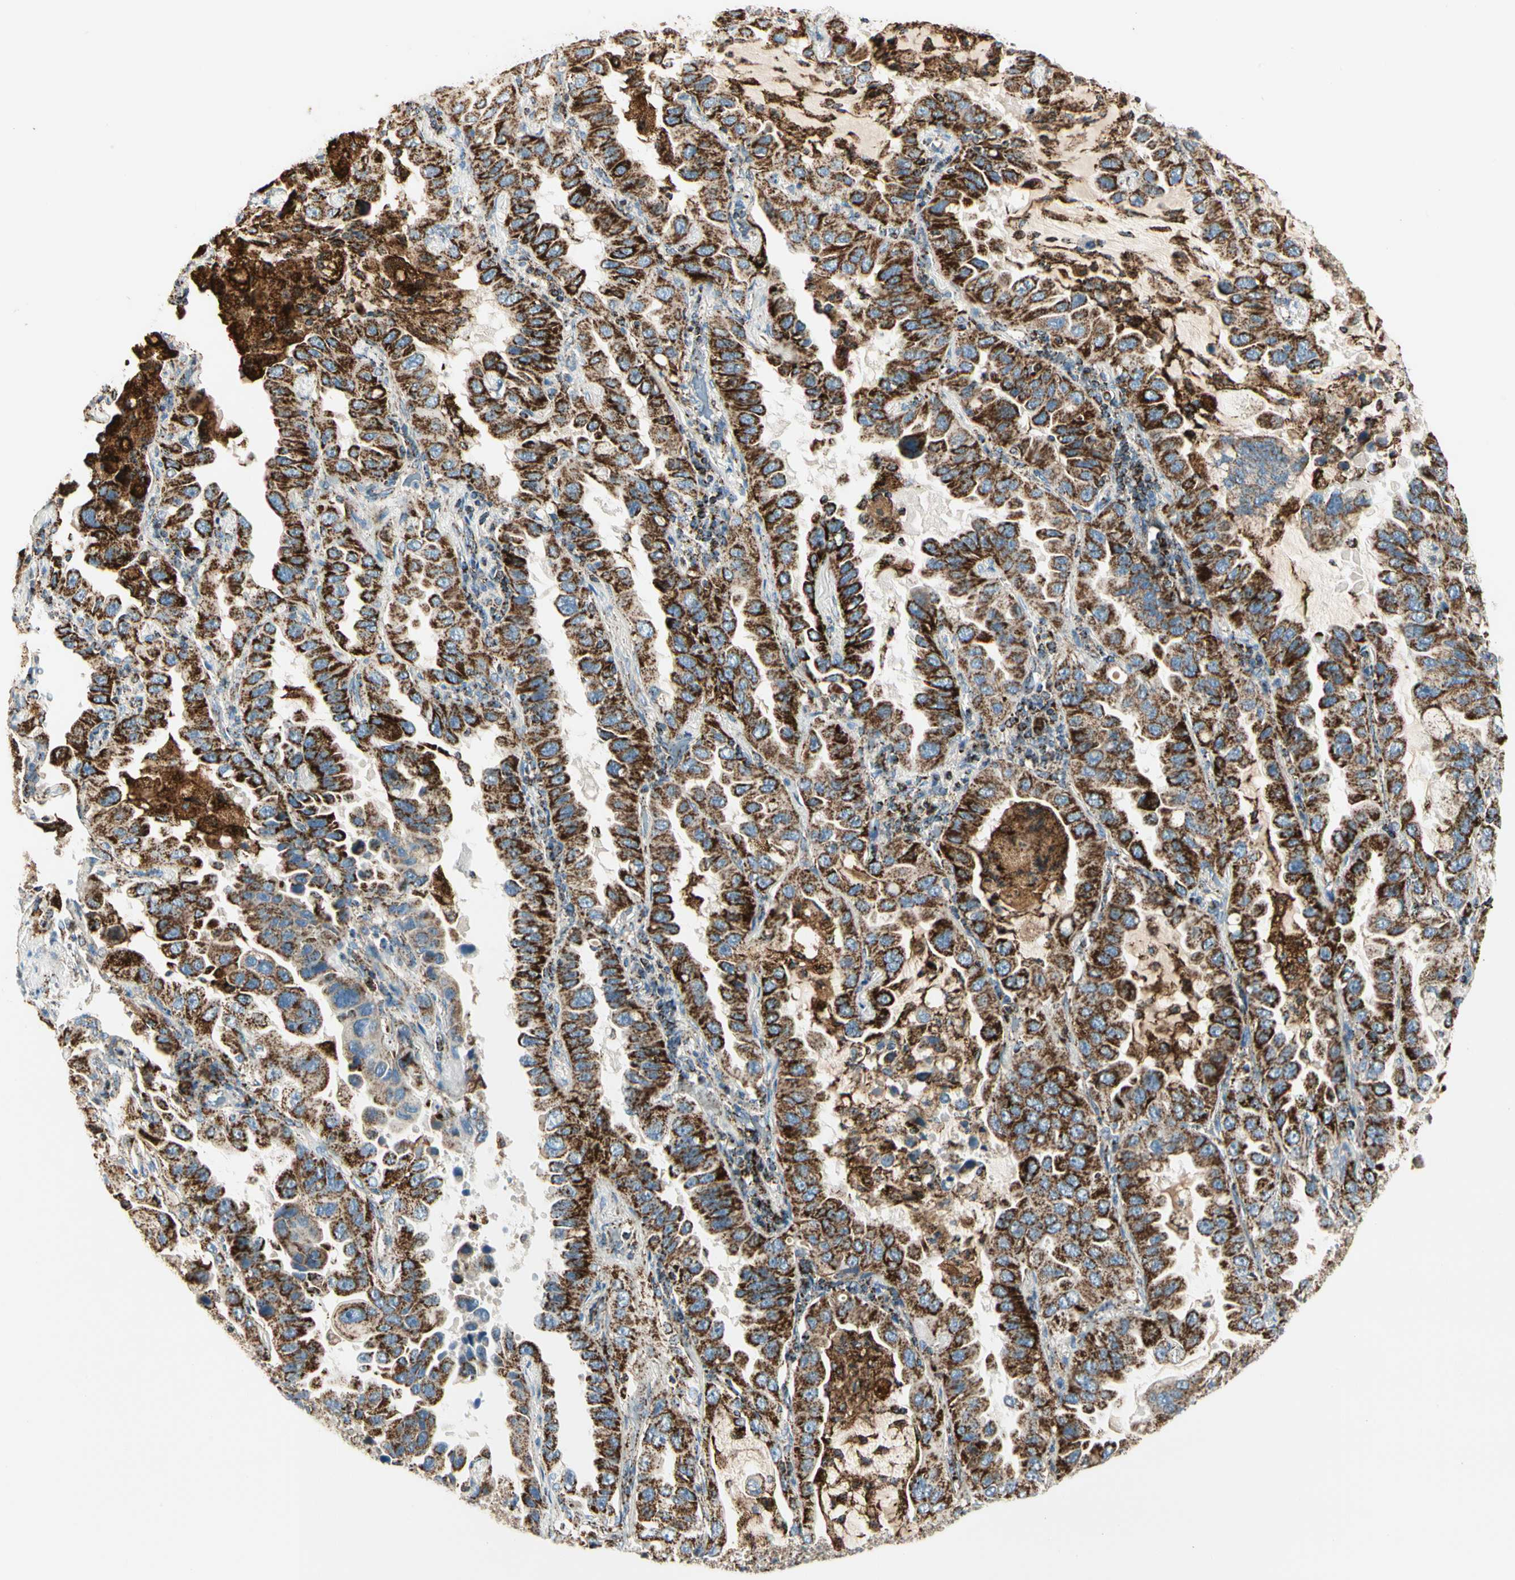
{"staining": {"intensity": "strong", "quantity": ">75%", "location": "cytoplasmic/membranous"}, "tissue": "lung cancer", "cell_type": "Tumor cells", "image_type": "cancer", "snomed": [{"axis": "morphology", "description": "Adenocarcinoma, NOS"}, {"axis": "topography", "description": "Lung"}], "caption": "Immunohistochemistry (IHC) (DAB) staining of human lung adenocarcinoma demonstrates strong cytoplasmic/membranous protein positivity in approximately >75% of tumor cells.", "gene": "ME2", "patient": {"sex": "male", "age": 64}}